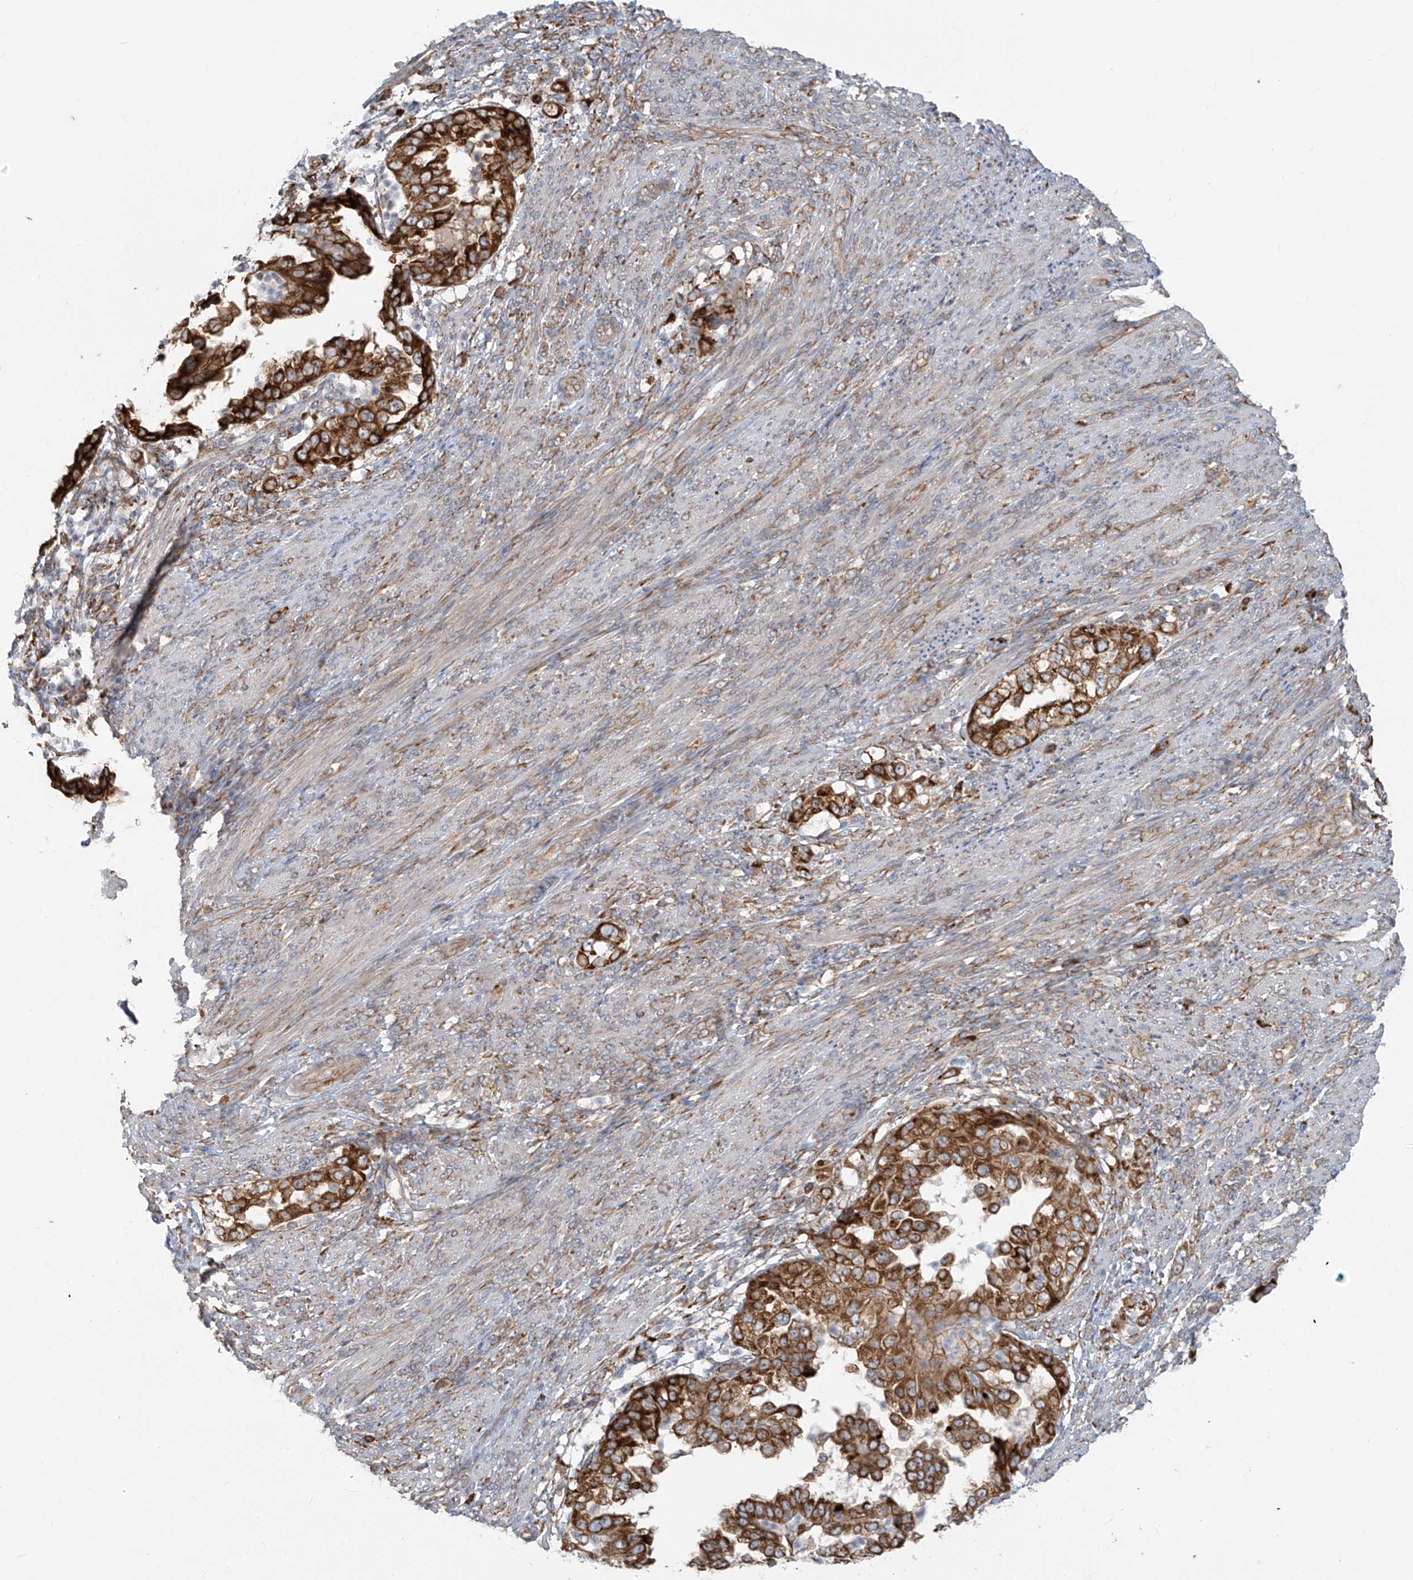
{"staining": {"intensity": "strong", "quantity": ">75%", "location": "cytoplasmic/membranous"}, "tissue": "endometrial cancer", "cell_type": "Tumor cells", "image_type": "cancer", "snomed": [{"axis": "morphology", "description": "Adenocarcinoma, NOS"}, {"axis": "topography", "description": "Endometrium"}], "caption": "This is an image of immunohistochemistry staining of endometrial cancer, which shows strong expression in the cytoplasmic/membranous of tumor cells.", "gene": "KATNIP", "patient": {"sex": "female", "age": 85}}